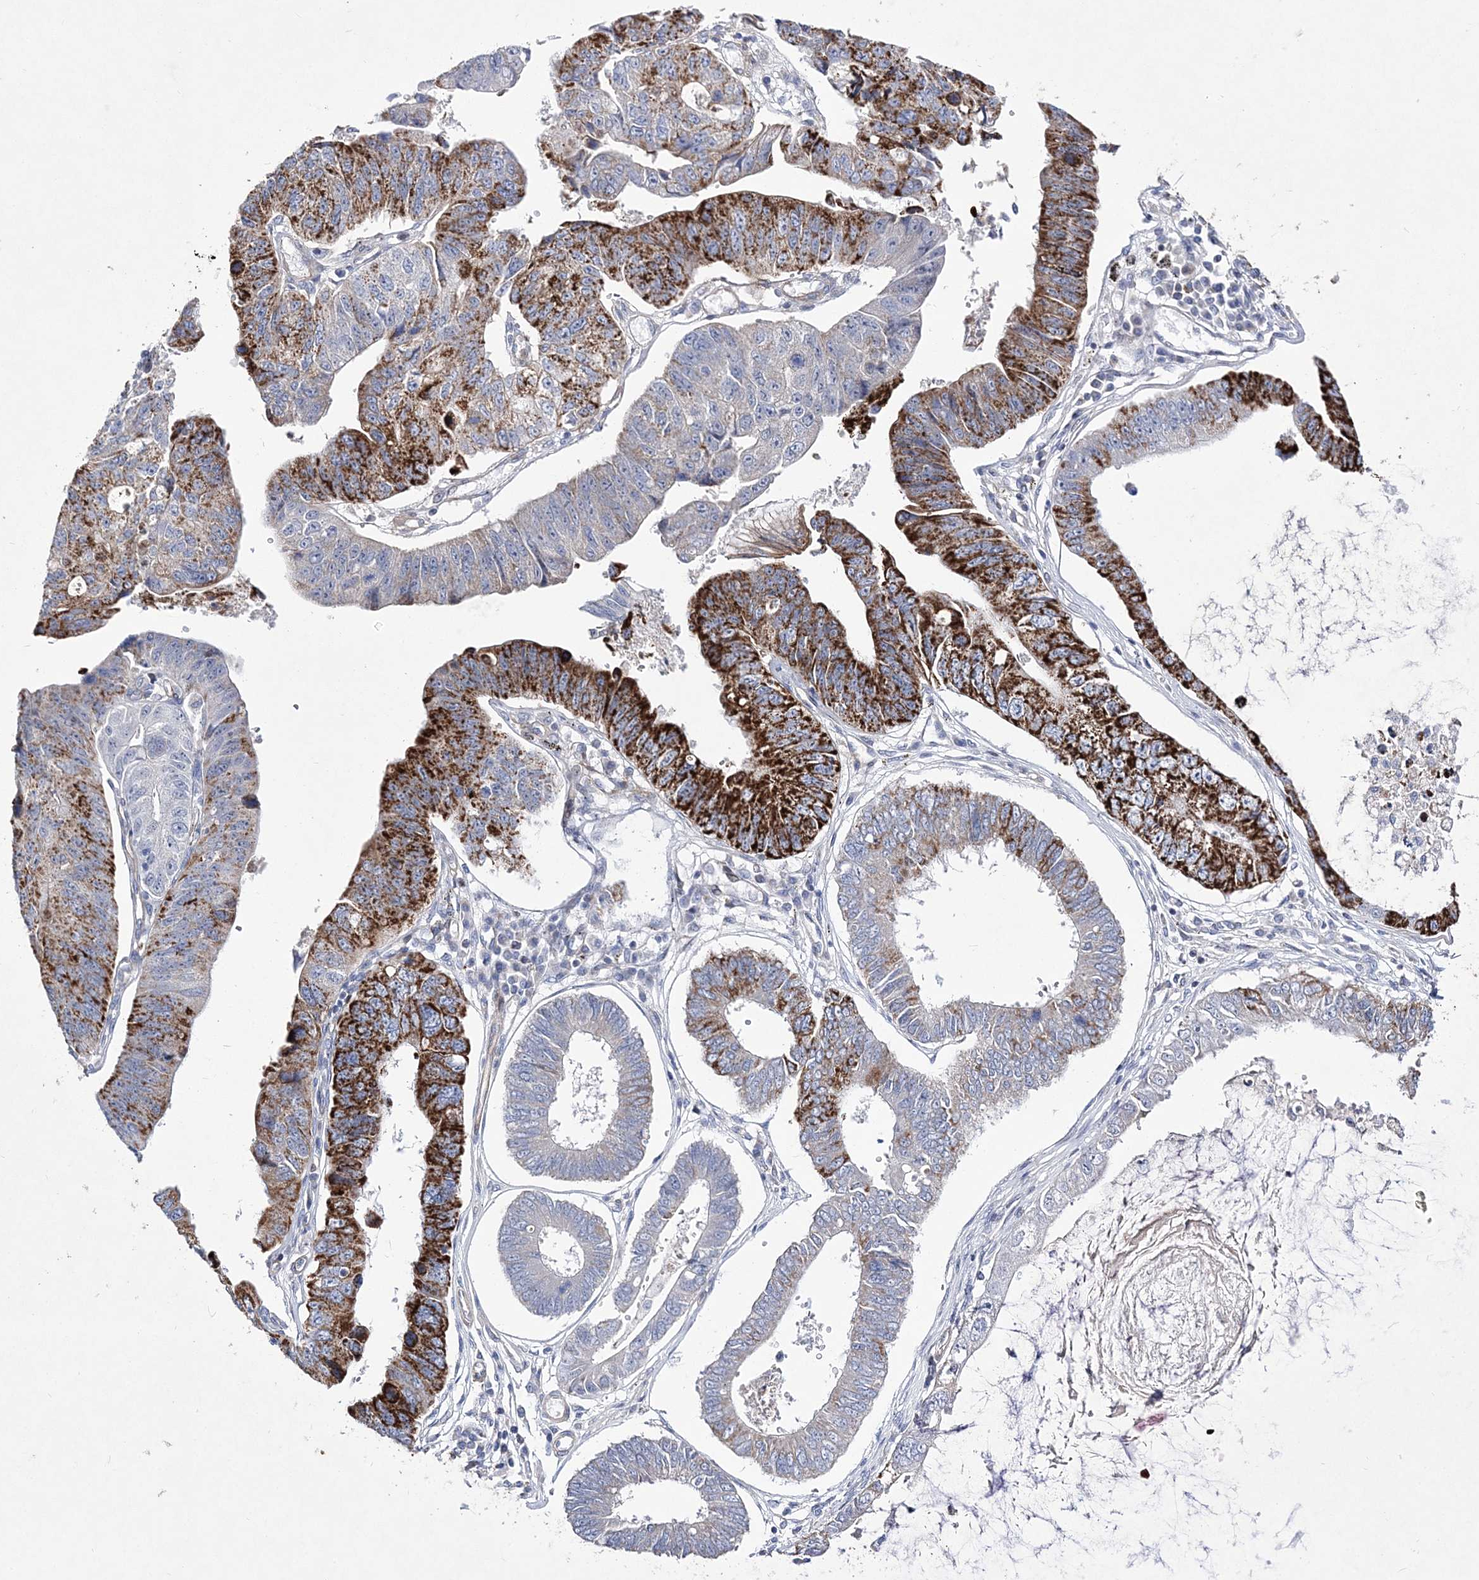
{"staining": {"intensity": "strong", "quantity": ">75%", "location": "cytoplasmic/membranous"}, "tissue": "stomach cancer", "cell_type": "Tumor cells", "image_type": "cancer", "snomed": [{"axis": "morphology", "description": "Adenocarcinoma, NOS"}, {"axis": "topography", "description": "Stomach"}], "caption": "IHC (DAB (3,3'-diaminobenzidine)) staining of stomach adenocarcinoma demonstrates strong cytoplasmic/membranous protein positivity in approximately >75% of tumor cells.", "gene": "ANO1", "patient": {"sex": "male", "age": 59}}